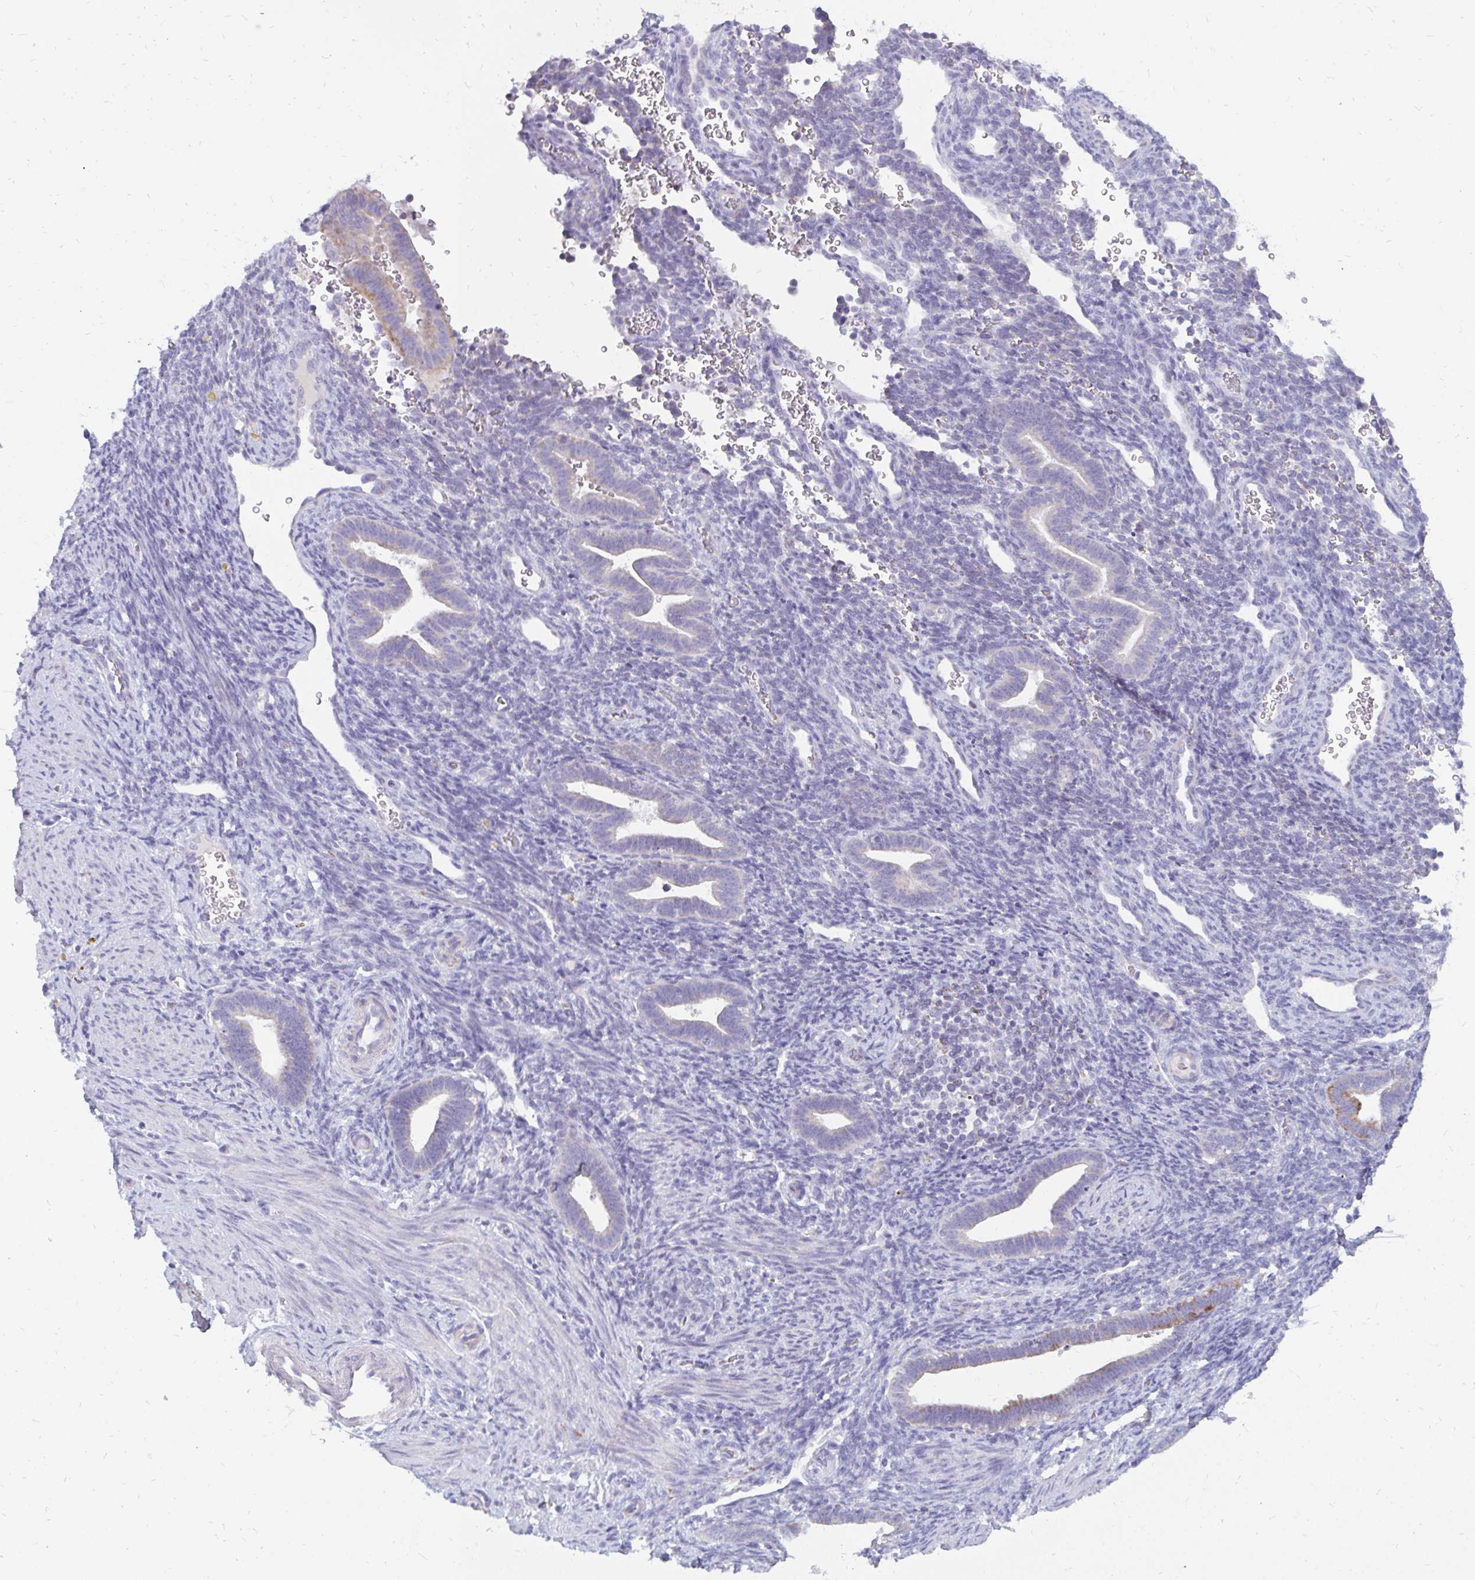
{"staining": {"intensity": "negative", "quantity": "none", "location": "none"}, "tissue": "endometrium", "cell_type": "Cells in endometrial stroma", "image_type": "normal", "snomed": [{"axis": "morphology", "description": "Normal tissue, NOS"}, {"axis": "topography", "description": "Endometrium"}], "caption": "There is no significant positivity in cells in endometrial stroma of endometrium. (DAB immunohistochemistry (IHC), high magnification).", "gene": "OR10V1", "patient": {"sex": "female", "age": 34}}